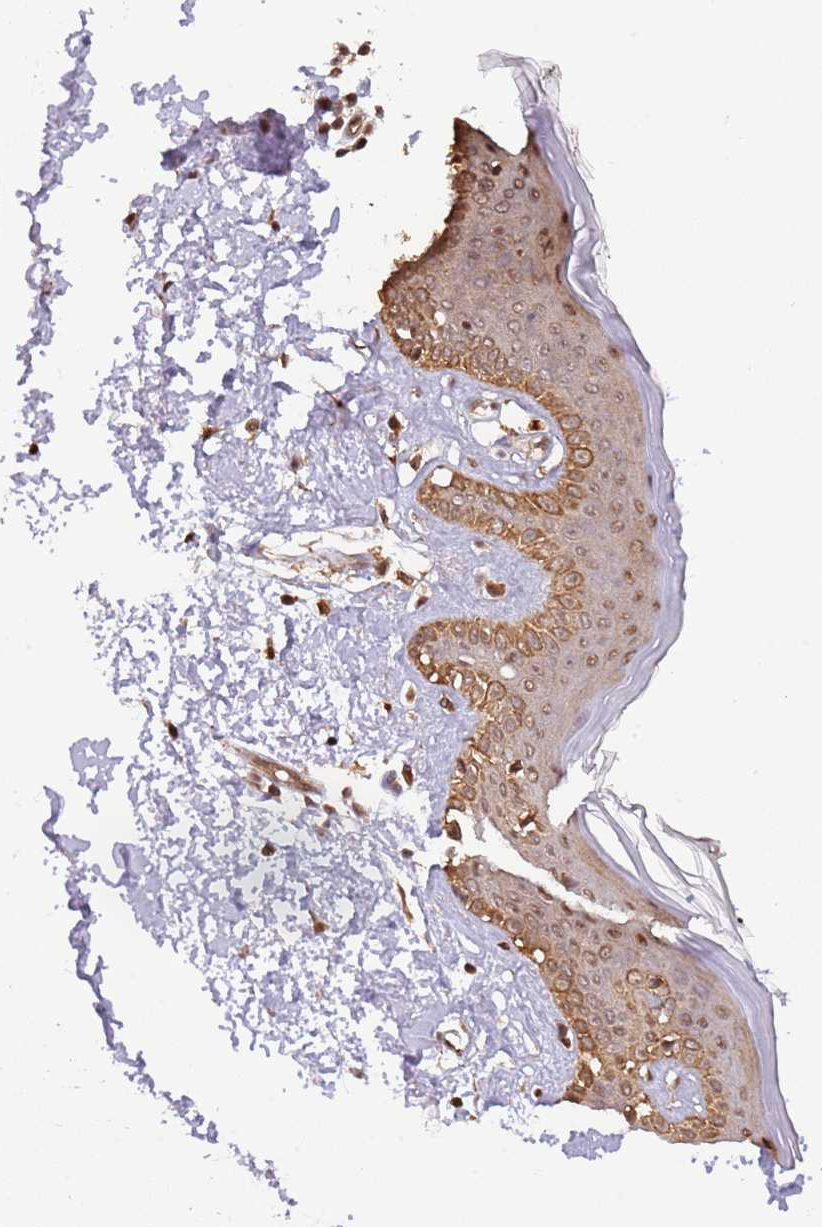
{"staining": {"intensity": "moderate", "quantity": ">75%", "location": "cytoplasmic/membranous,nuclear"}, "tissue": "skin", "cell_type": "Fibroblasts", "image_type": "normal", "snomed": [{"axis": "morphology", "description": "Normal tissue, NOS"}, {"axis": "topography", "description": "Skin"}], "caption": "The photomicrograph demonstrates immunohistochemical staining of normal skin. There is moderate cytoplasmic/membranous,nuclear staining is appreciated in about >75% of fibroblasts.", "gene": "PLSCR5", "patient": {"sex": "female", "age": 64}}